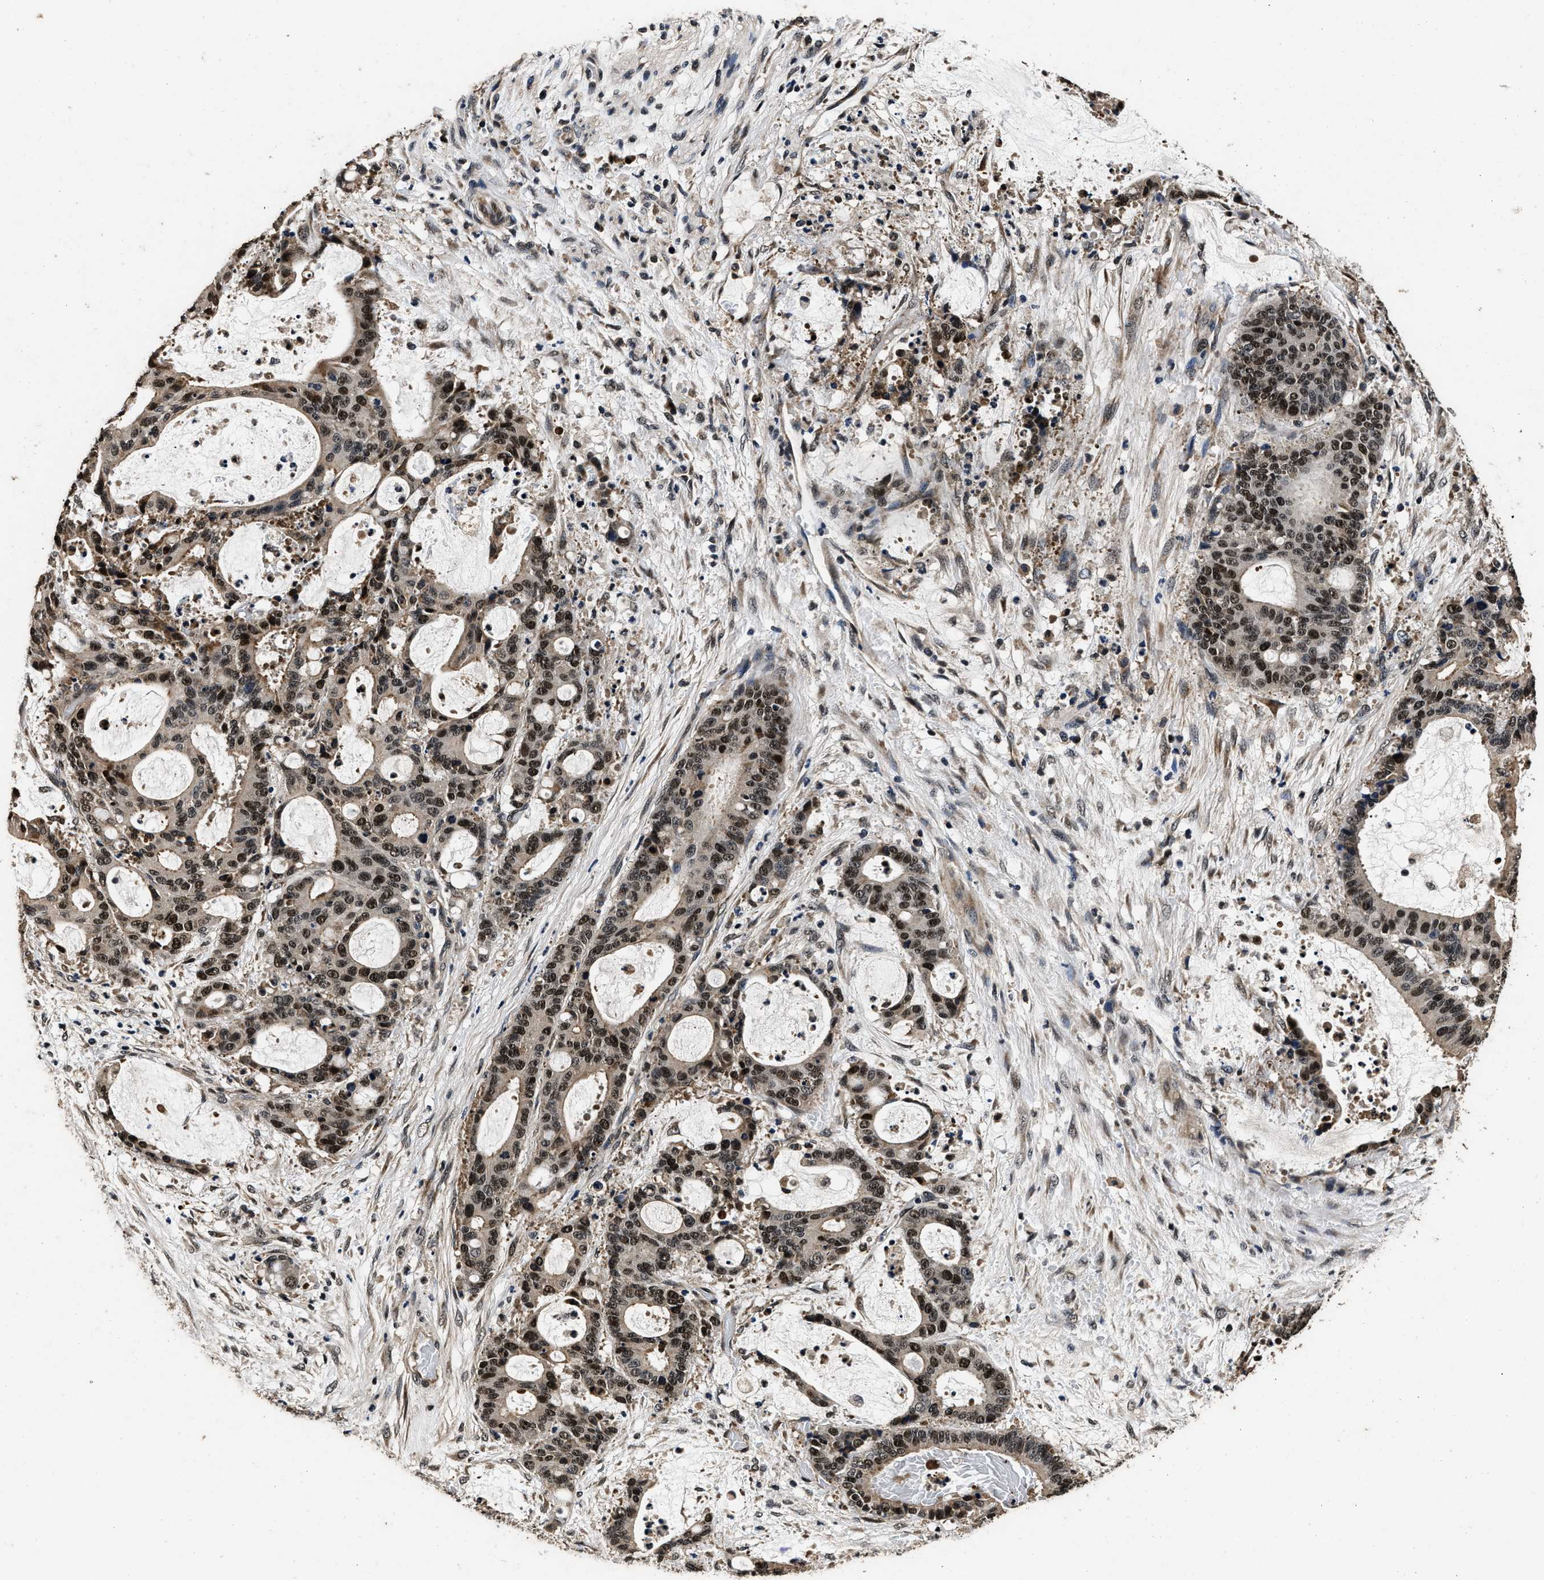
{"staining": {"intensity": "strong", "quantity": ">75%", "location": "nuclear"}, "tissue": "liver cancer", "cell_type": "Tumor cells", "image_type": "cancer", "snomed": [{"axis": "morphology", "description": "Normal tissue, NOS"}, {"axis": "morphology", "description": "Cholangiocarcinoma"}, {"axis": "topography", "description": "Liver"}, {"axis": "topography", "description": "Peripheral nerve tissue"}], "caption": "Liver cancer stained for a protein displays strong nuclear positivity in tumor cells. The staining was performed using DAB (3,3'-diaminobenzidine) to visualize the protein expression in brown, while the nuclei were stained in blue with hematoxylin (Magnification: 20x).", "gene": "CSTF1", "patient": {"sex": "female", "age": 73}}